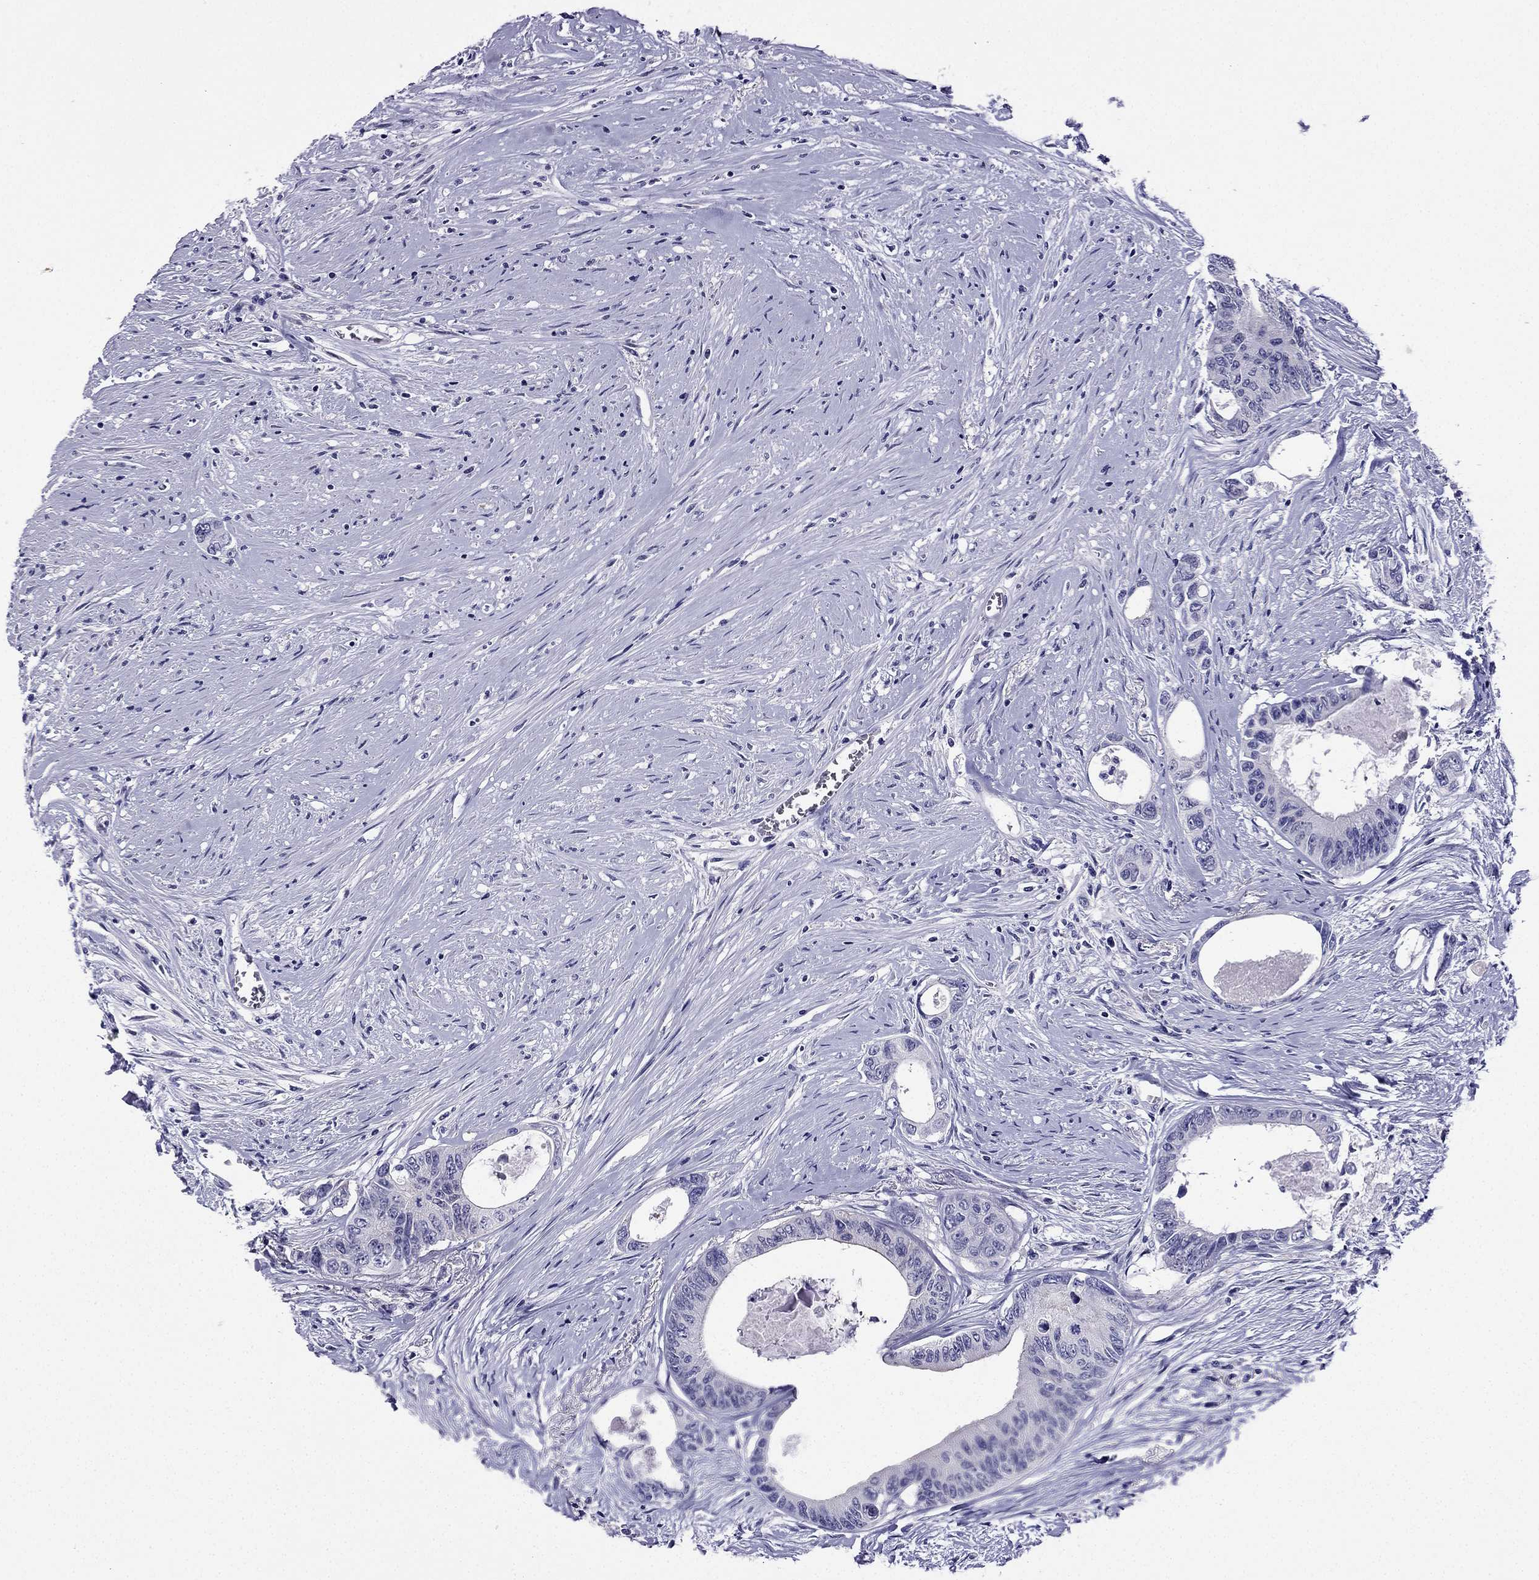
{"staining": {"intensity": "negative", "quantity": "none", "location": "none"}, "tissue": "colorectal cancer", "cell_type": "Tumor cells", "image_type": "cancer", "snomed": [{"axis": "morphology", "description": "Adenocarcinoma, NOS"}, {"axis": "topography", "description": "Rectum"}], "caption": "The immunohistochemistry micrograph has no significant positivity in tumor cells of colorectal cancer tissue.", "gene": "KCNJ10", "patient": {"sex": "male", "age": 59}}